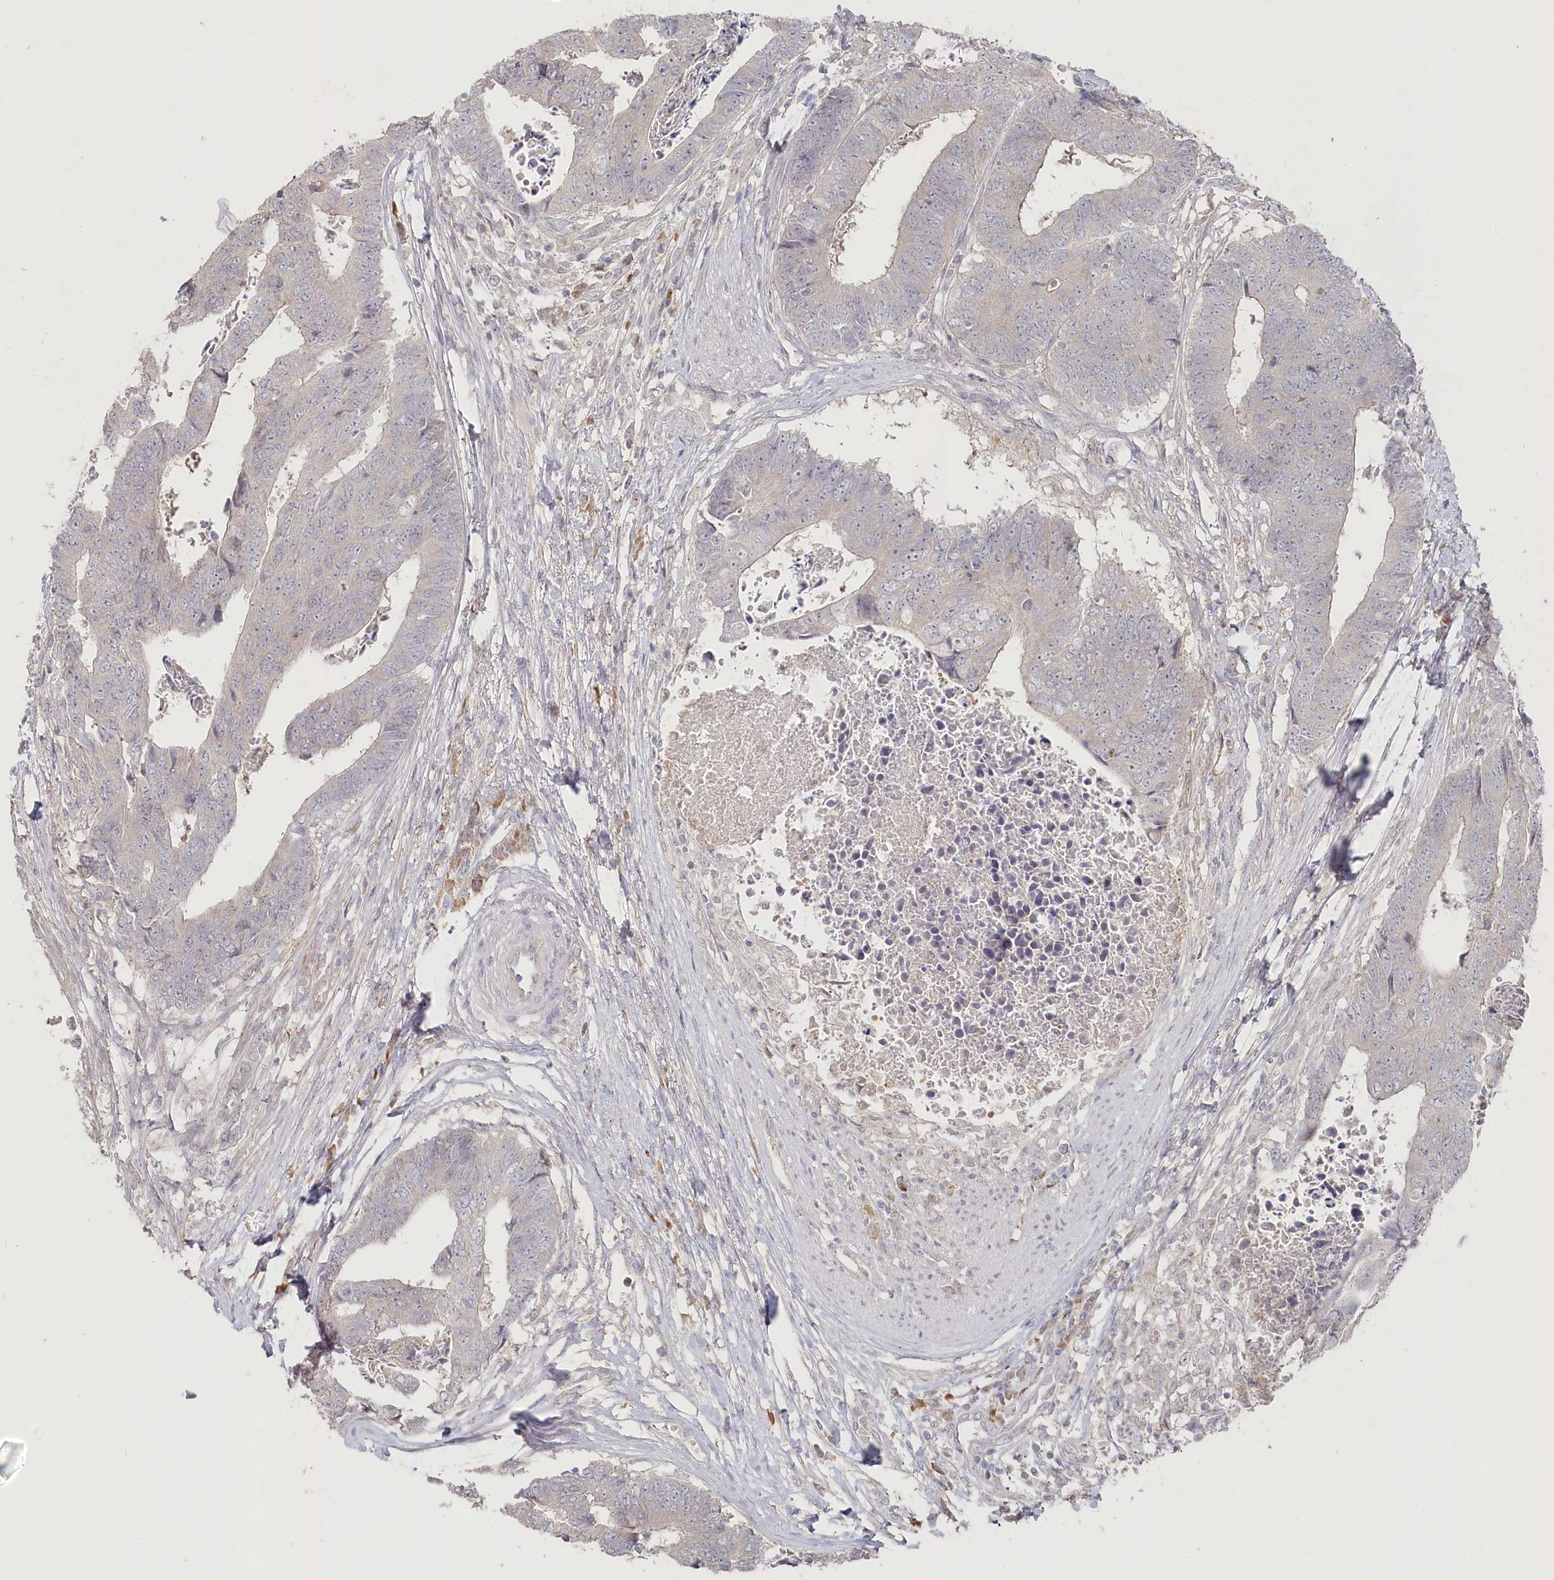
{"staining": {"intensity": "negative", "quantity": "none", "location": "none"}, "tissue": "colorectal cancer", "cell_type": "Tumor cells", "image_type": "cancer", "snomed": [{"axis": "morphology", "description": "Adenocarcinoma, NOS"}, {"axis": "topography", "description": "Rectum"}], "caption": "Human colorectal adenocarcinoma stained for a protein using immunohistochemistry (IHC) displays no staining in tumor cells.", "gene": "TGFBRAP1", "patient": {"sex": "male", "age": 84}}